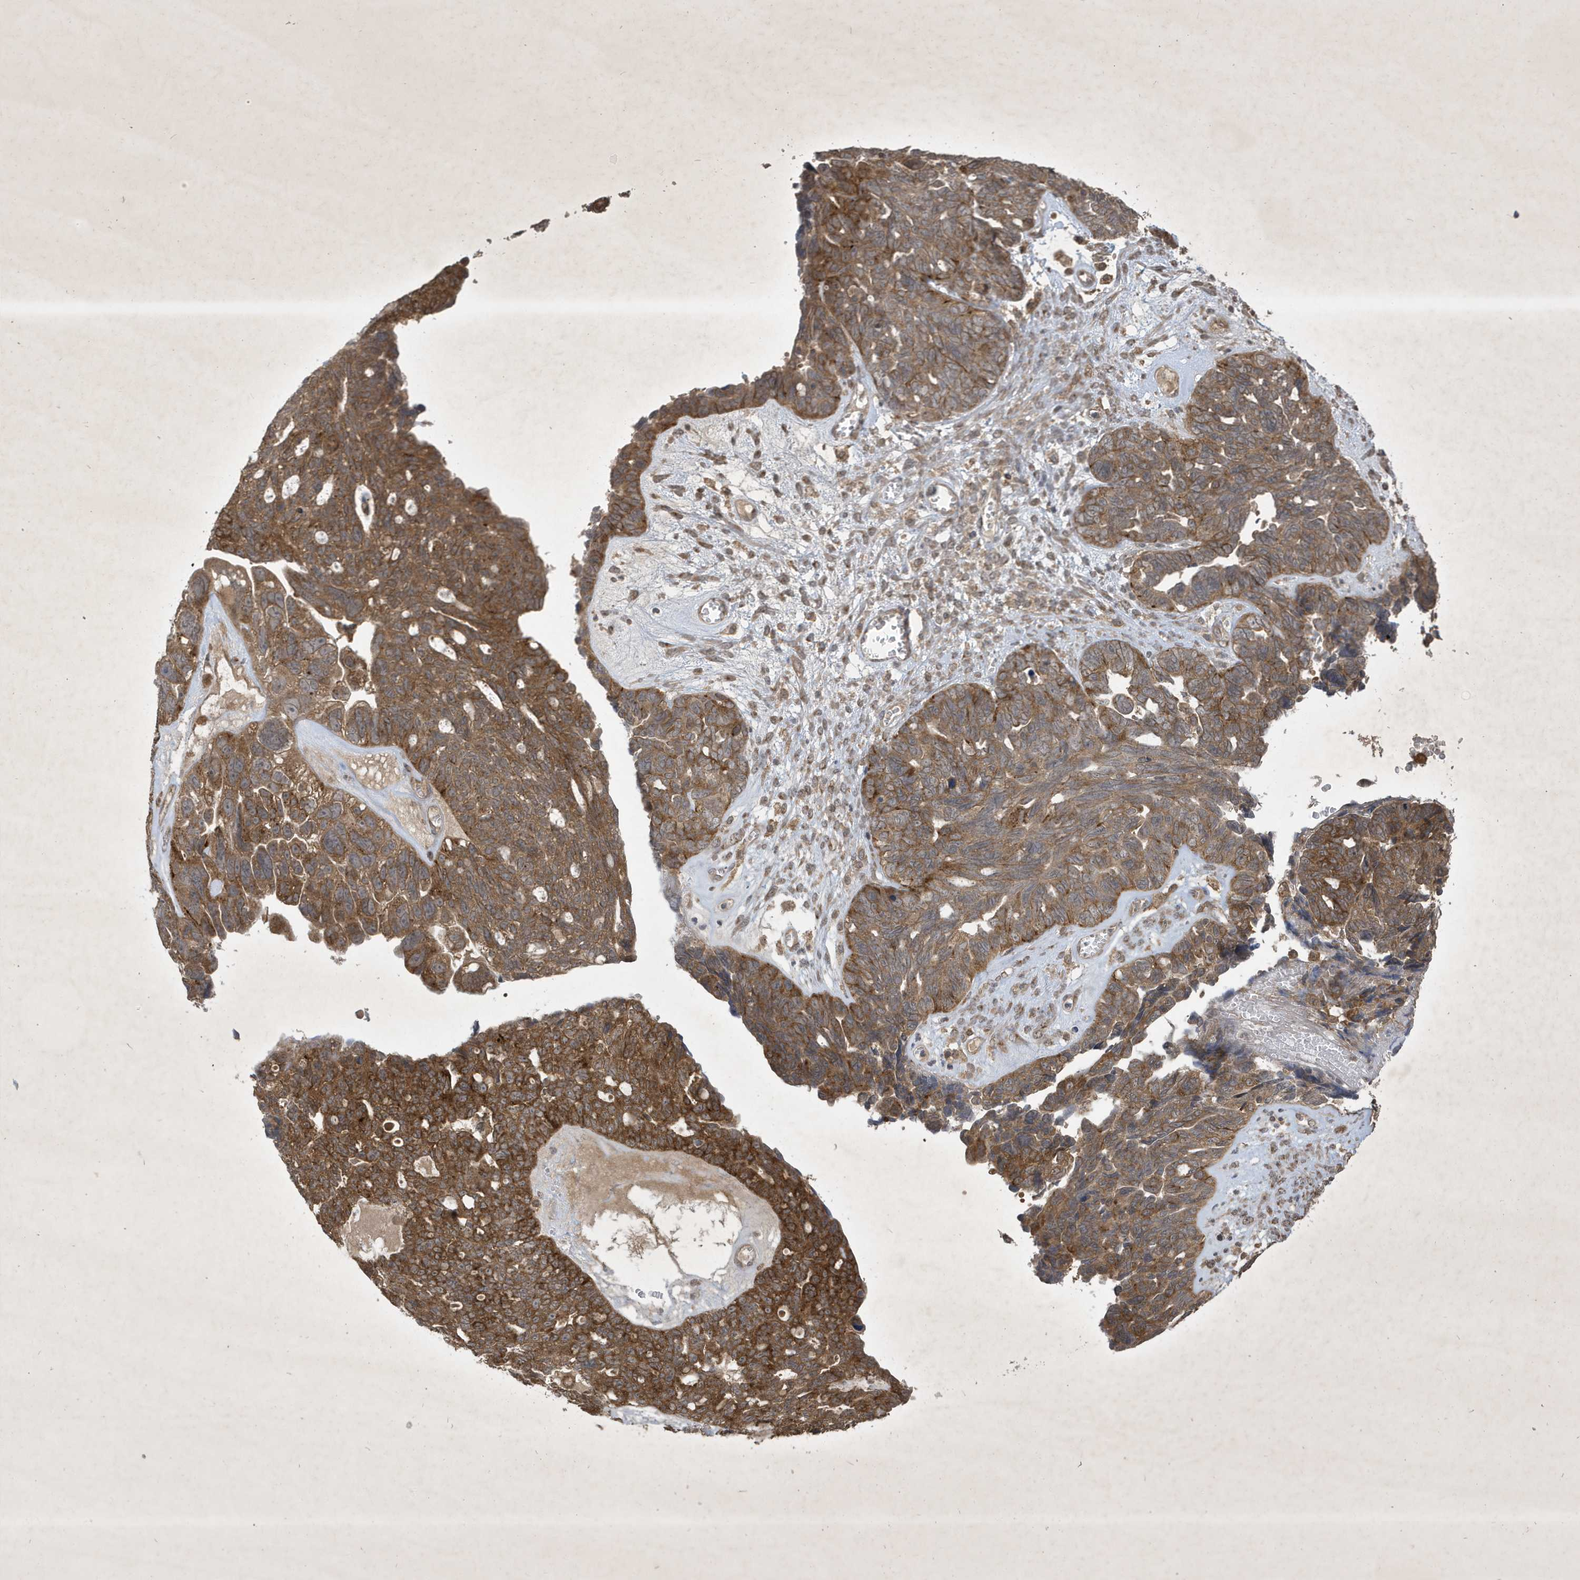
{"staining": {"intensity": "moderate", "quantity": ">75%", "location": "cytoplasmic/membranous"}, "tissue": "ovarian cancer", "cell_type": "Tumor cells", "image_type": "cancer", "snomed": [{"axis": "morphology", "description": "Cystadenocarcinoma, serous, NOS"}, {"axis": "topography", "description": "Ovary"}], "caption": "DAB (3,3'-diaminobenzidine) immunohistochemical staining of human ovarian cancer shows moderate cytoplasmic/membranous protein staining in about >75% of tumor cells.", "gene": "STX10", "patient": {"sex": "female", "age": 79}}